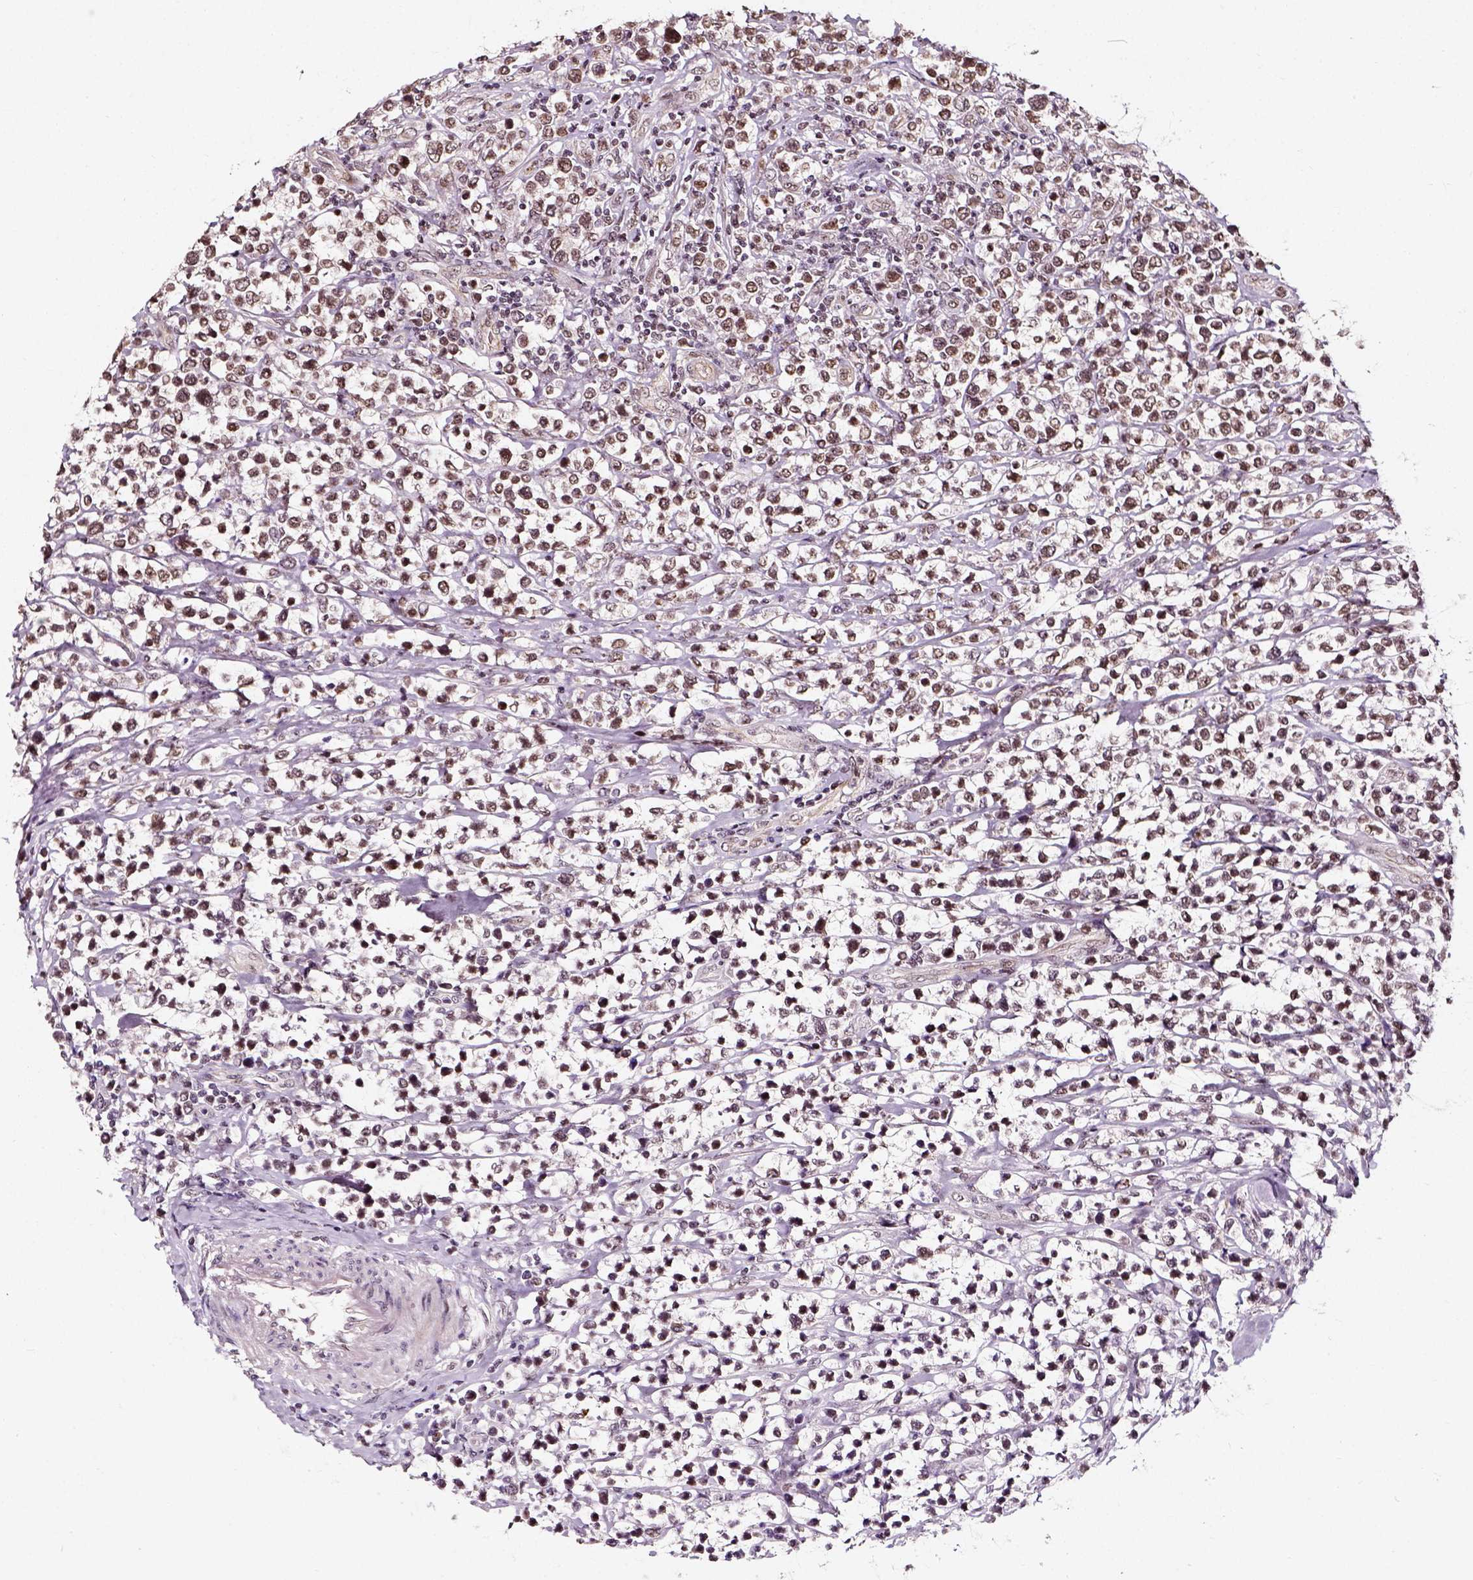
{"staining": {"intensity": "moderate", "quantity": ">75%", "location": "nuclear"}, "tissue": "lymphoma", "cell_type": "Tumor cells", "image_type": "cancer", "snomed": [{"axis": "morphology", "description": "Malignant lymphoma, non-Hodgkin's type, High grade"}, {"axis": "topography", "description": "Soft tissue"}], "caption": "Immunohistochemical staining of human high-grade malignant lymphoma, non-Hodgkin's type exhibits medium levels of moderate nuclear protein staining in approximately >75% of tumor cells.", "gene": "NACC1", "patient": {"sex": "female", "age": 56}}